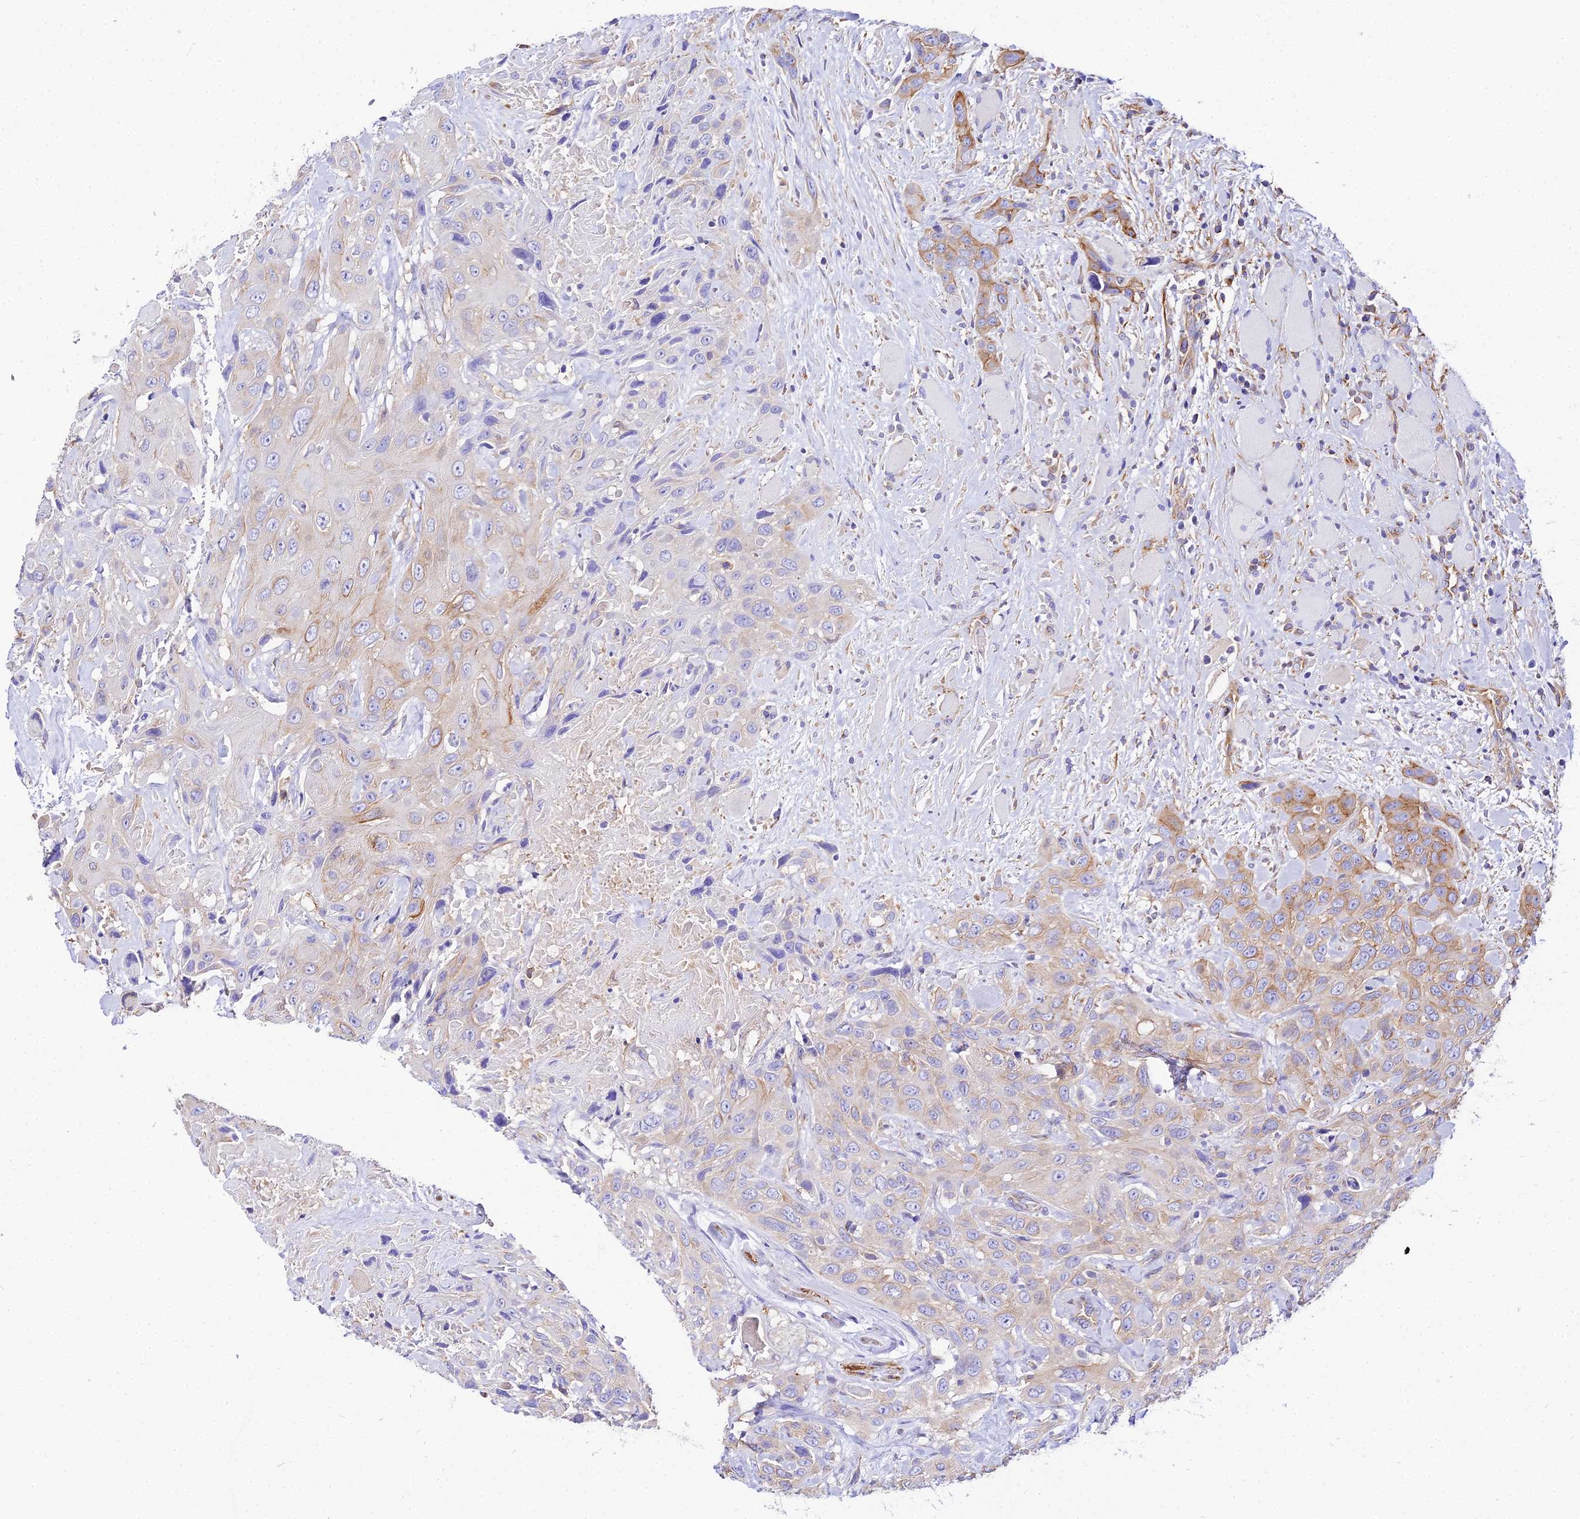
{"staining": {"intensity": "moderate", "quantity": "25%-75%", "location": "cytoplasmic/membranous"}, "tissue": "head and neck cancer", "cell_type": "Tumor cells", "image_type": "cancer", "snomed": [{"axis": "morphology", "description": "Squamous cell carcinoma, NOS"}, {"axis": "topography", "description": "Head-Neck"}], "caption": "Immunohistochemical staining of head and neck cancer (squamous cell carcinoma) displays moderate cytoplasmic/membranous protein positivity in about 25%-75% of tumor cells.", "gene": "TUBA3D", "patient": {"sex": "male", "age": 81}}